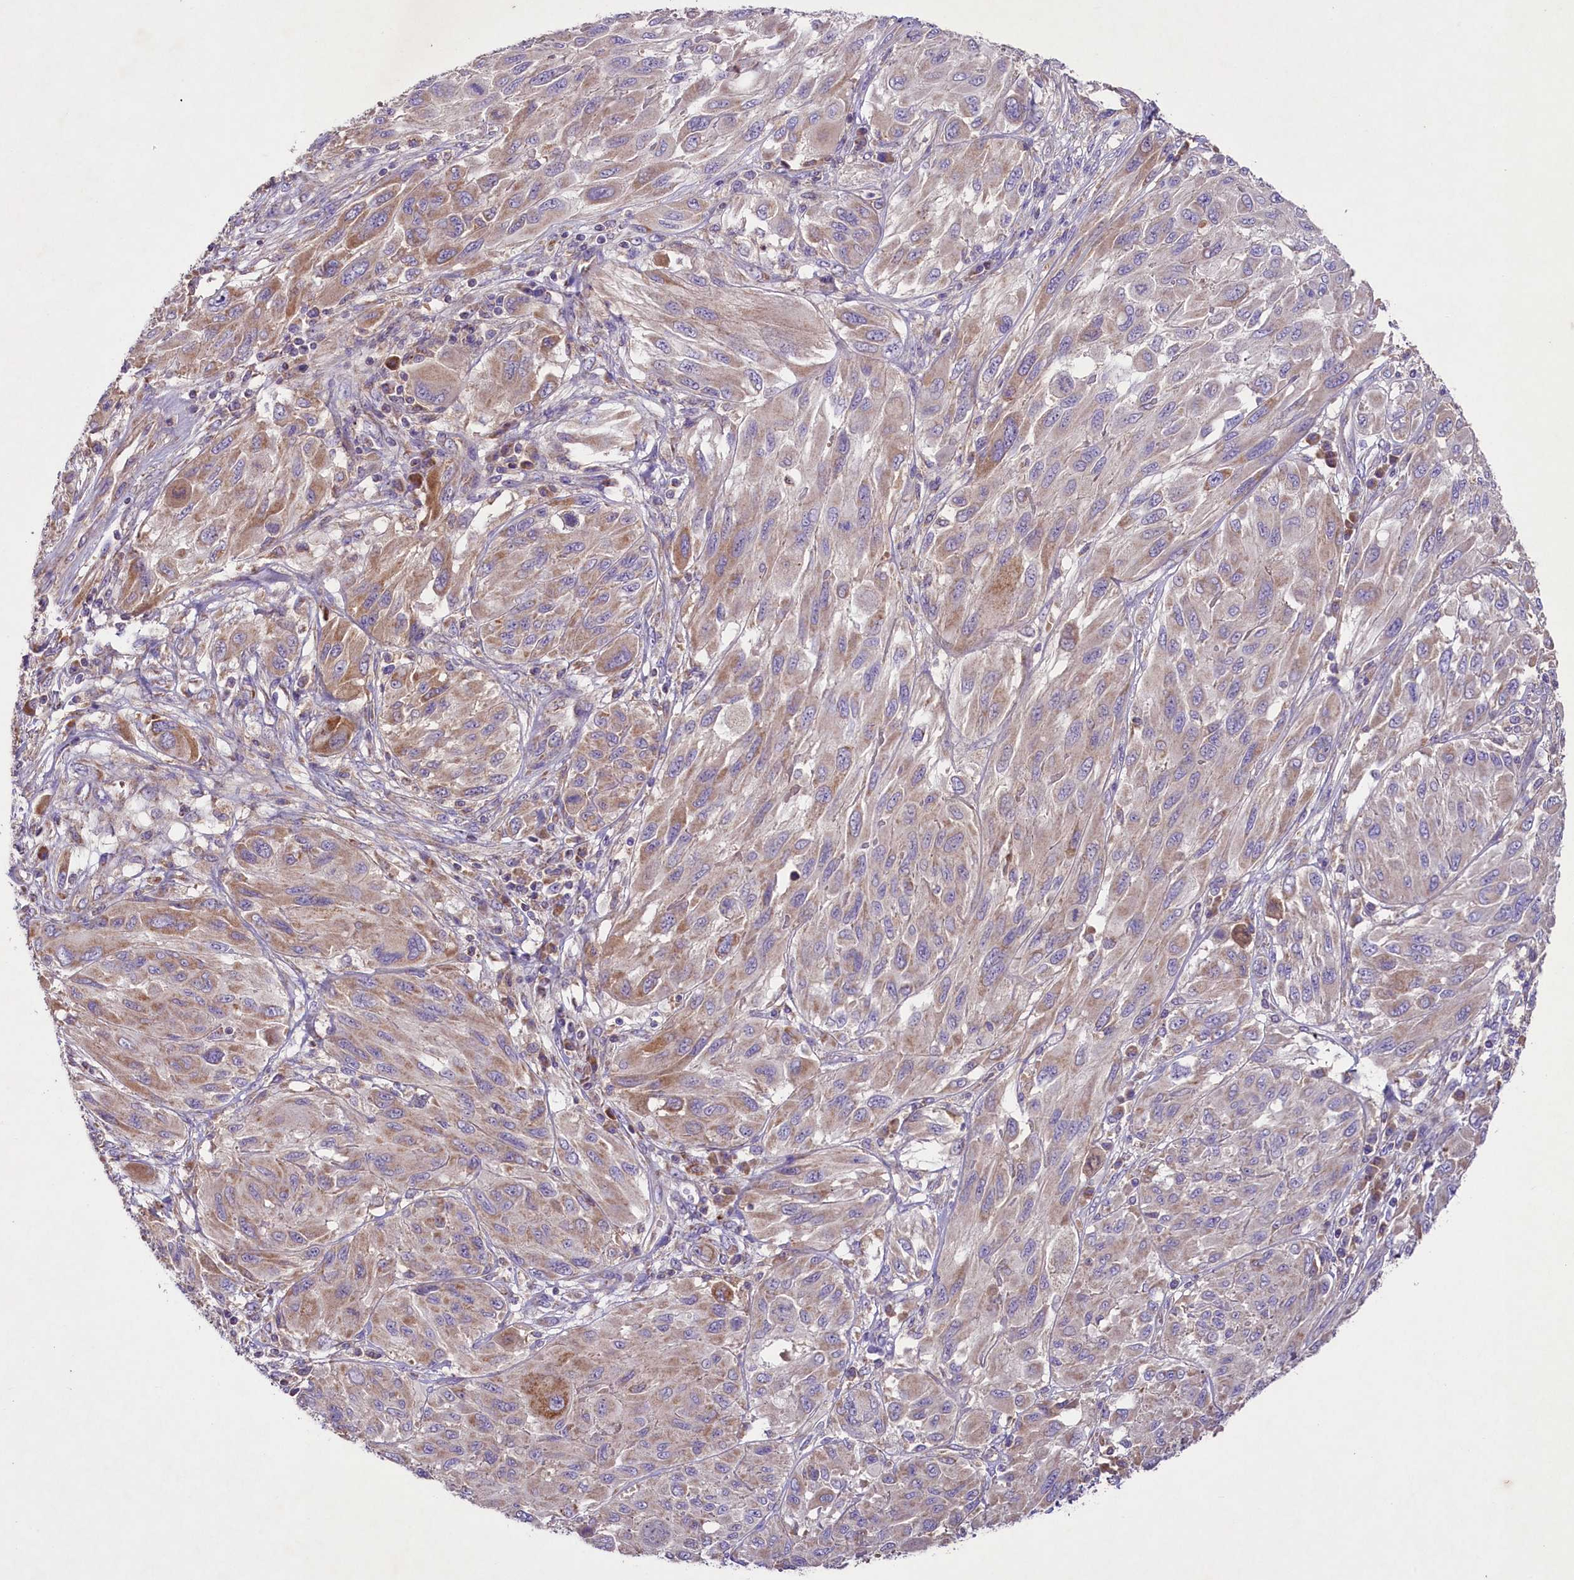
{"staining": {"intensity": "weak", "quantity": "25%-75%", "location": "cytoplasmic/membranous"}, "tissue": "melanoma", "cell_type": "Tumor cells", "image_type": "cancer", "snomed": [{"axis": "morphology", "description": "Malignant melanoma, NOS"}, {"axis": "topography", "description": "Skin"}], "caption": "The photomicrograph shows staining of melanoma, revealing weak cytoplasmic/membranous protein positivity (brown color) within tumor cells.", "gene": "PMPCB", "patient": {"sex": "female", "age": 91}}